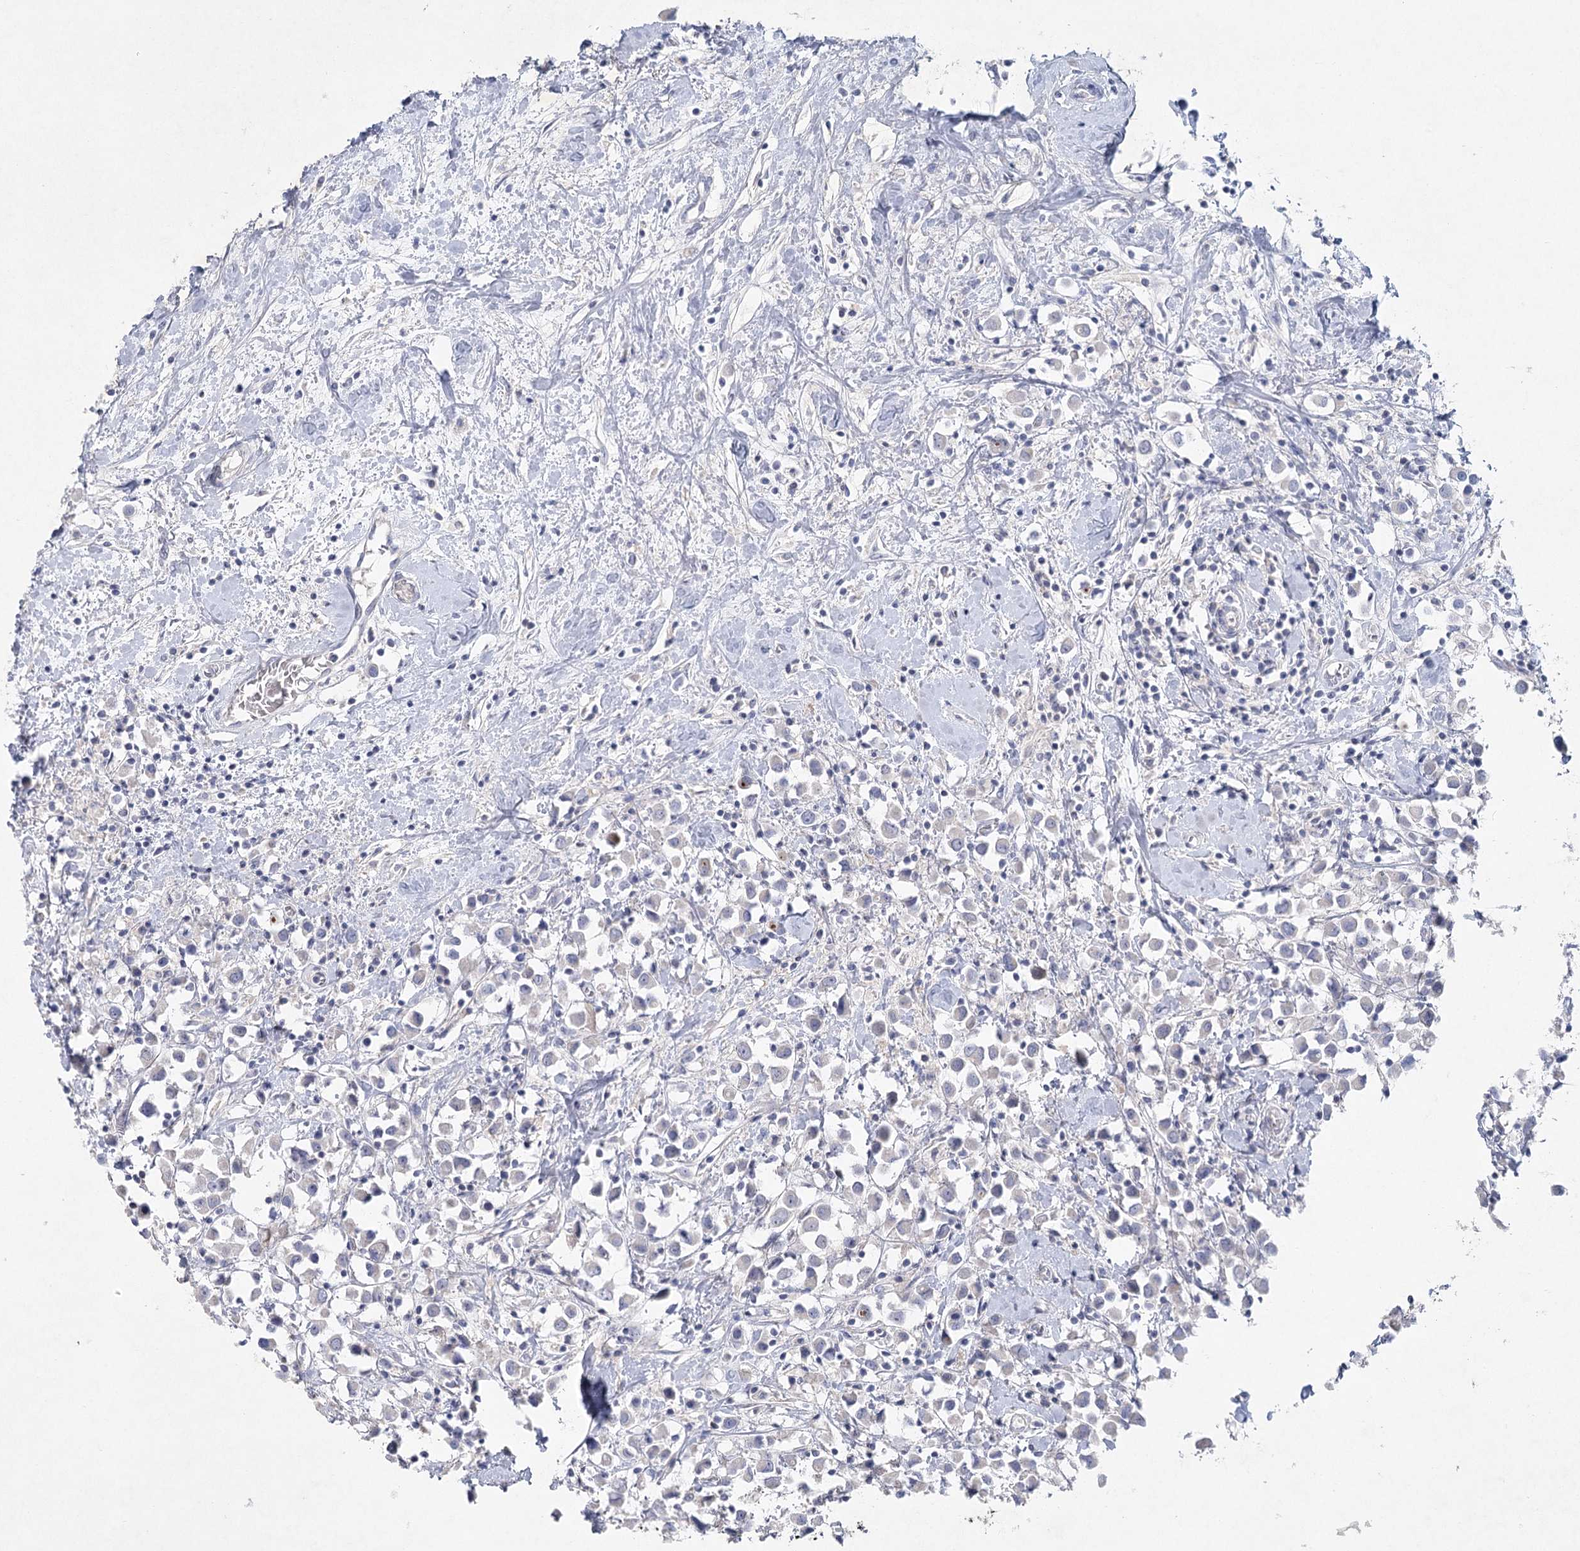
{"staining": {"intensity": "negative", "quantity": "none", "location": "none"}, "tissue": "breast cancer", "cell_type": "Tumor cells", "image_type": "cancer", "snomed": [{"axis": "morphology", "description": "Duct carcinoma"}, {"axis": "topography", "description": "Breast"}], "caption": "There is no significant positivity in tumor cells of breast cancer.", "gene": "MAP3K13", "patient": {"sex": "female", "age": 61}}